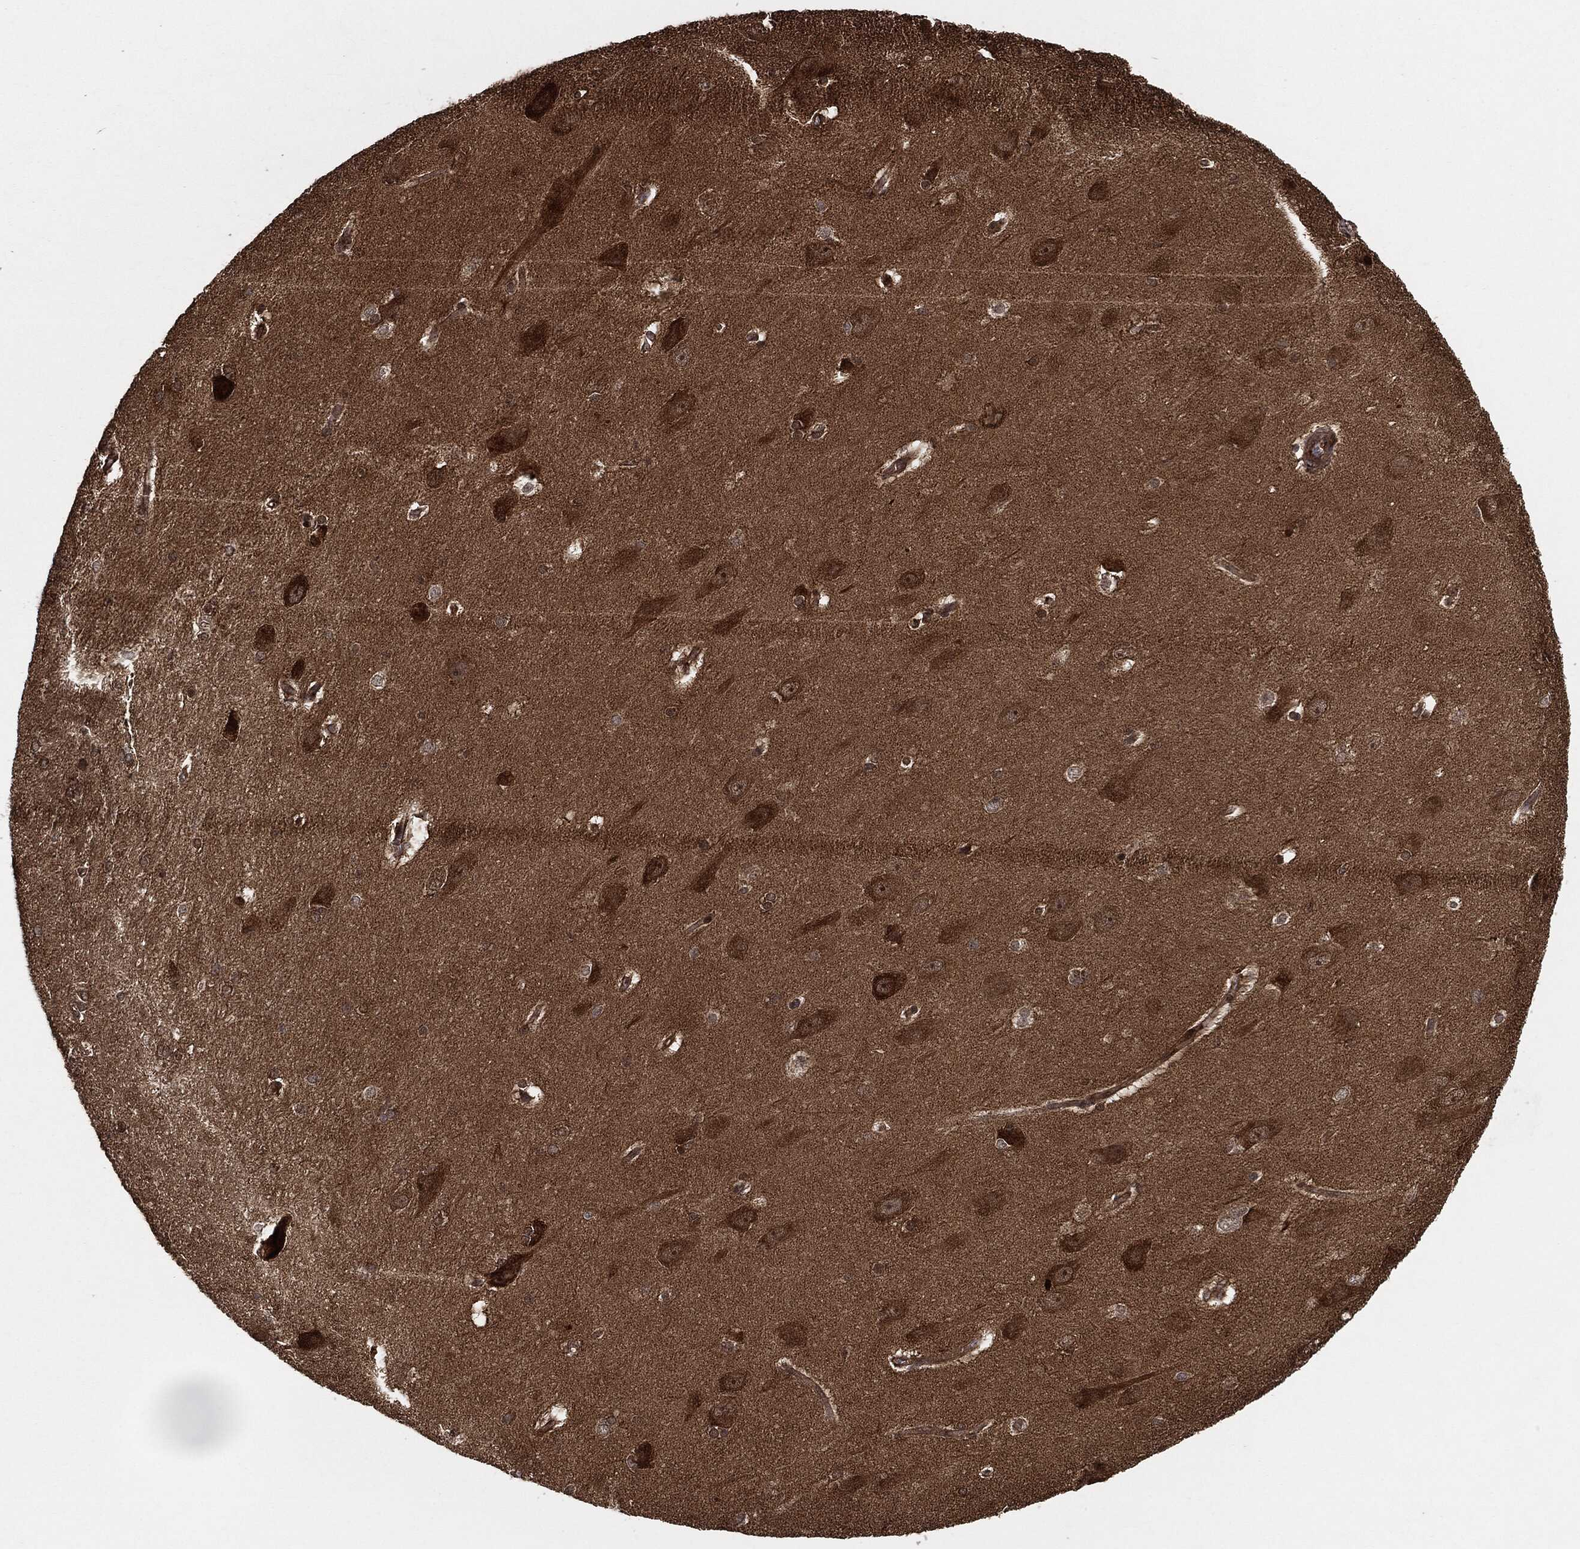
{"staining": {"intensity": "negative", "quantity": "none", "location": "none"}, "tissue": "hippocampus", "cell_type": "Glial cells", "image_type": "normal", "snomed": [{"axis": "morphology", "description": "Normal tissue, NOS"}, {"axis": "topography", "description": "Cerebral cortex"}, {"axis": "topography", "description": "Hippocampus"}], "caption": "A micrograph of human hippocampus is negative for staining in glial cells. The staining was performed using DAB to visualize the protein expression in brown, while the nuclei were stained in blue with hematoxylin (Magnification: 20x).", "gene": "TPT1", "patient": {"sex": "female", "age": 19}}